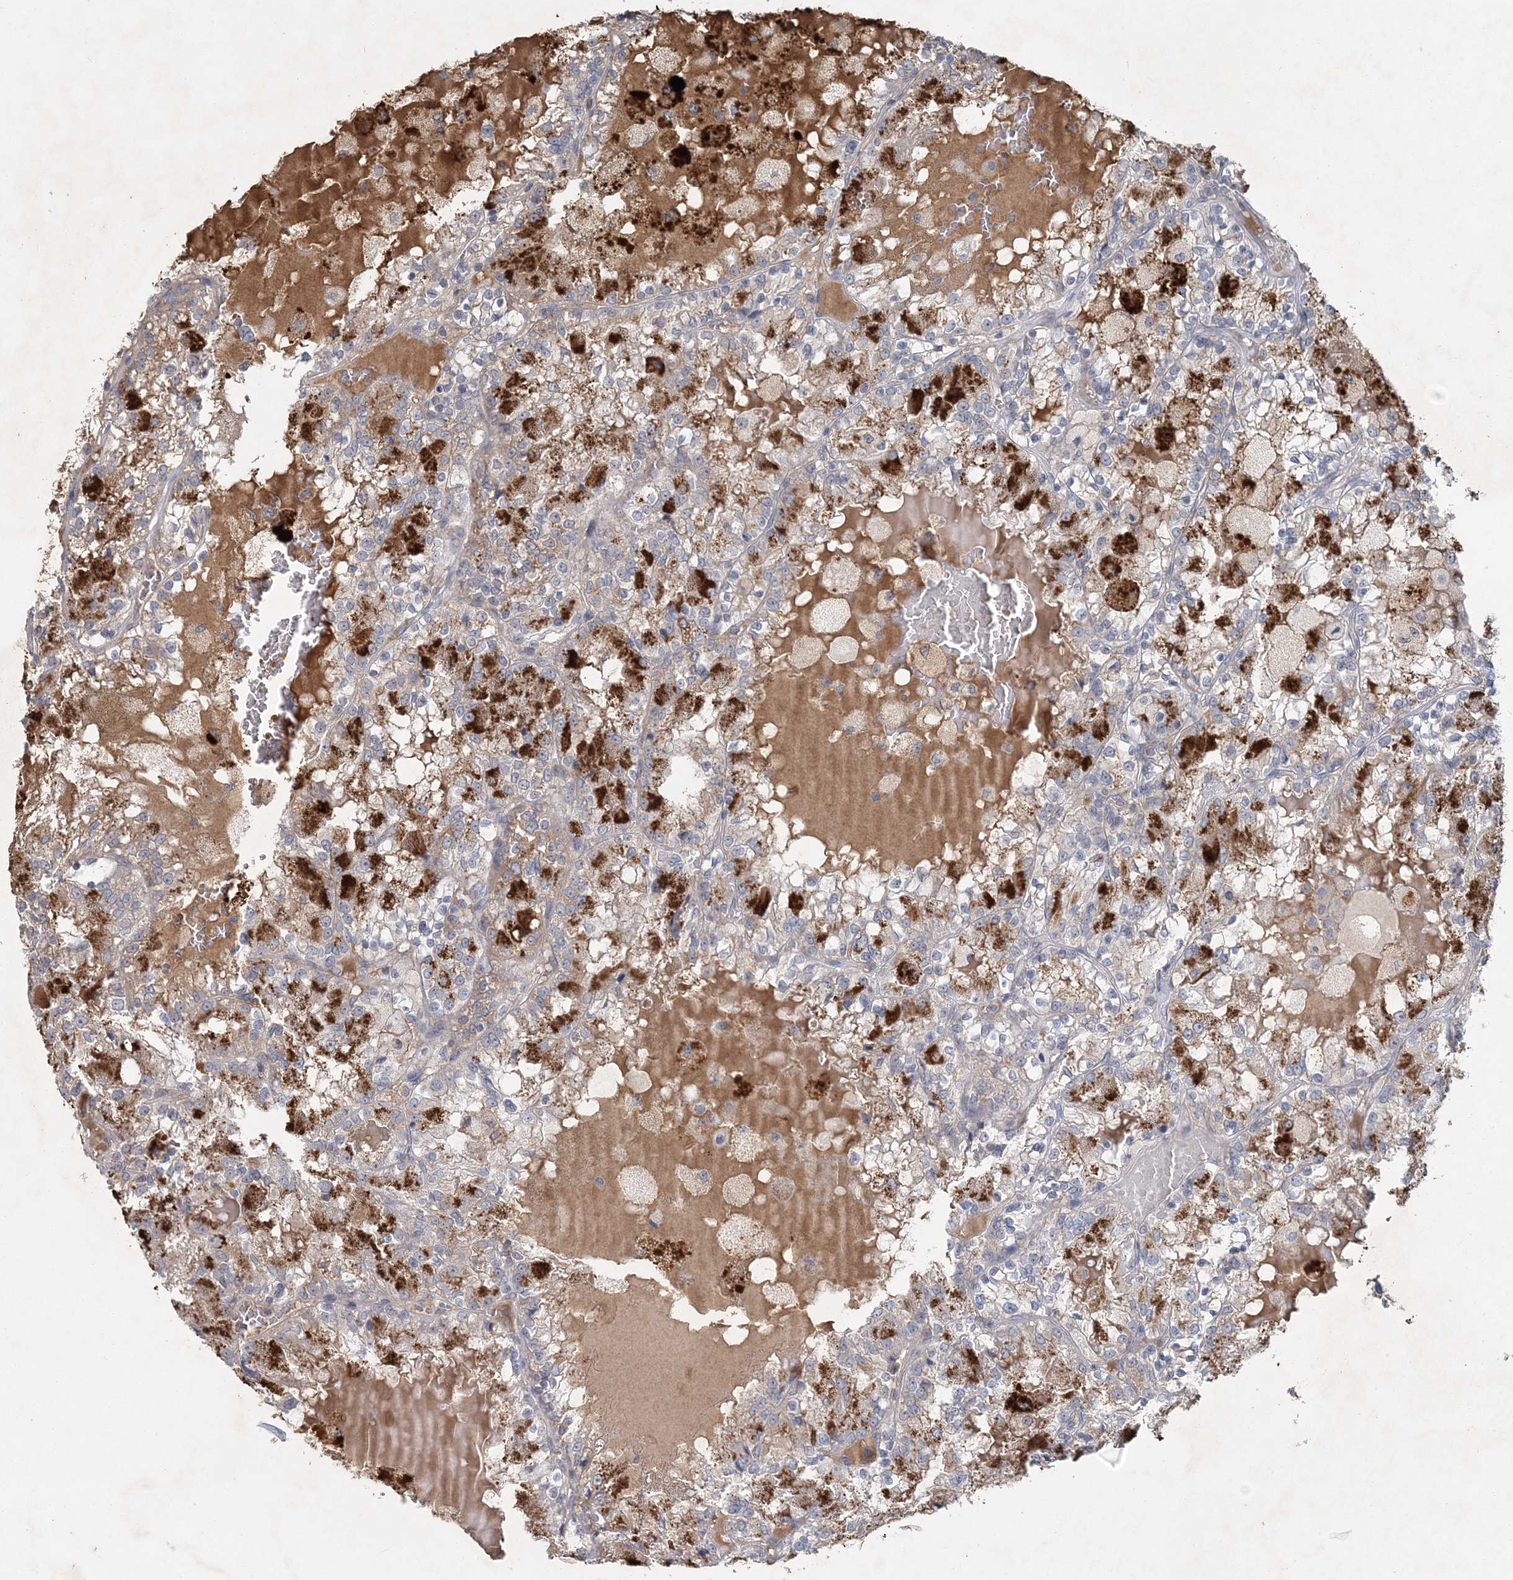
{"staining": {"intensity": "negative", "quantity": "none", "location": "none"}, "tissue": "renal cancer", "cell_type": "Tumor cells", "image_type": "cancer", "snomed": [{"axis": "morphology", "description": "Adenocarcinoma, NOS"}, {"axis": "topography", "description": "Kidney"}], "caption": "Histopathology image shows no protein positivity in tumor cells of renal cancer tissue. (Brightfield microscopy of DAB immunohistochemistry (IHC) at high magnification).", "gene": "RNF25", "patient": {"sex": "female", "age": 56}}